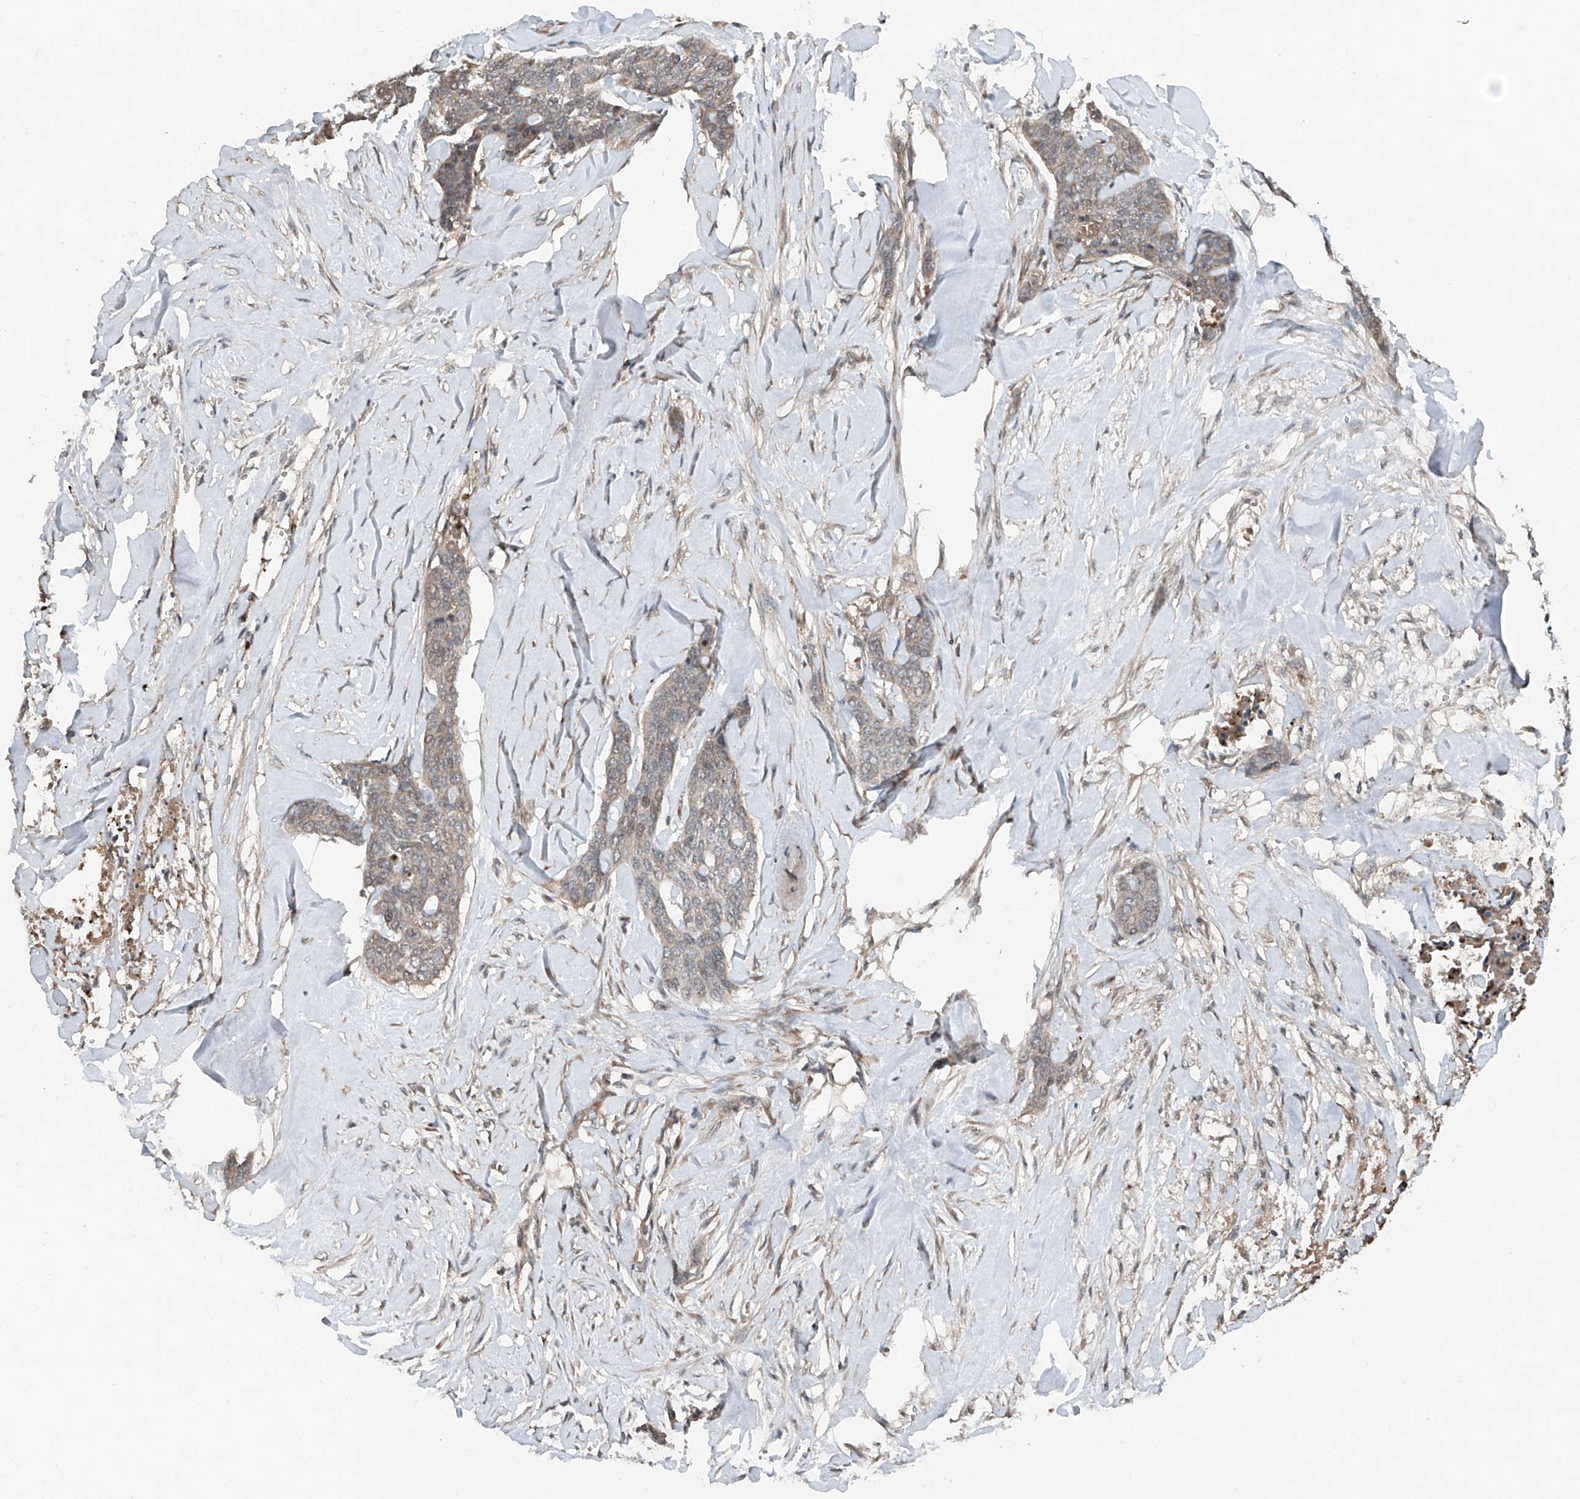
{"staining": {"intensity": "weak", "quantity": "25%-75%", "location": "cytoplasmic/membranous"}, "tissue": "skin cancer", "cell_type": "Tumor cells", "image_type": "cancer", "snomed": [{"axis": "morphology", "description": "Basal cell carcinoma"}, {"axis": "topography", "description": "Skin"}], "caption": "This histopathology image demonstrates immunohistochemistry (IHC) staining of human basal cell carcinoma (skin), with low weak cytoplasmic/membranous expression in approximately 25%-75% of tumor cells.", "gene": "ADAM23", "patient": {"sex": "female", "age": 64}}